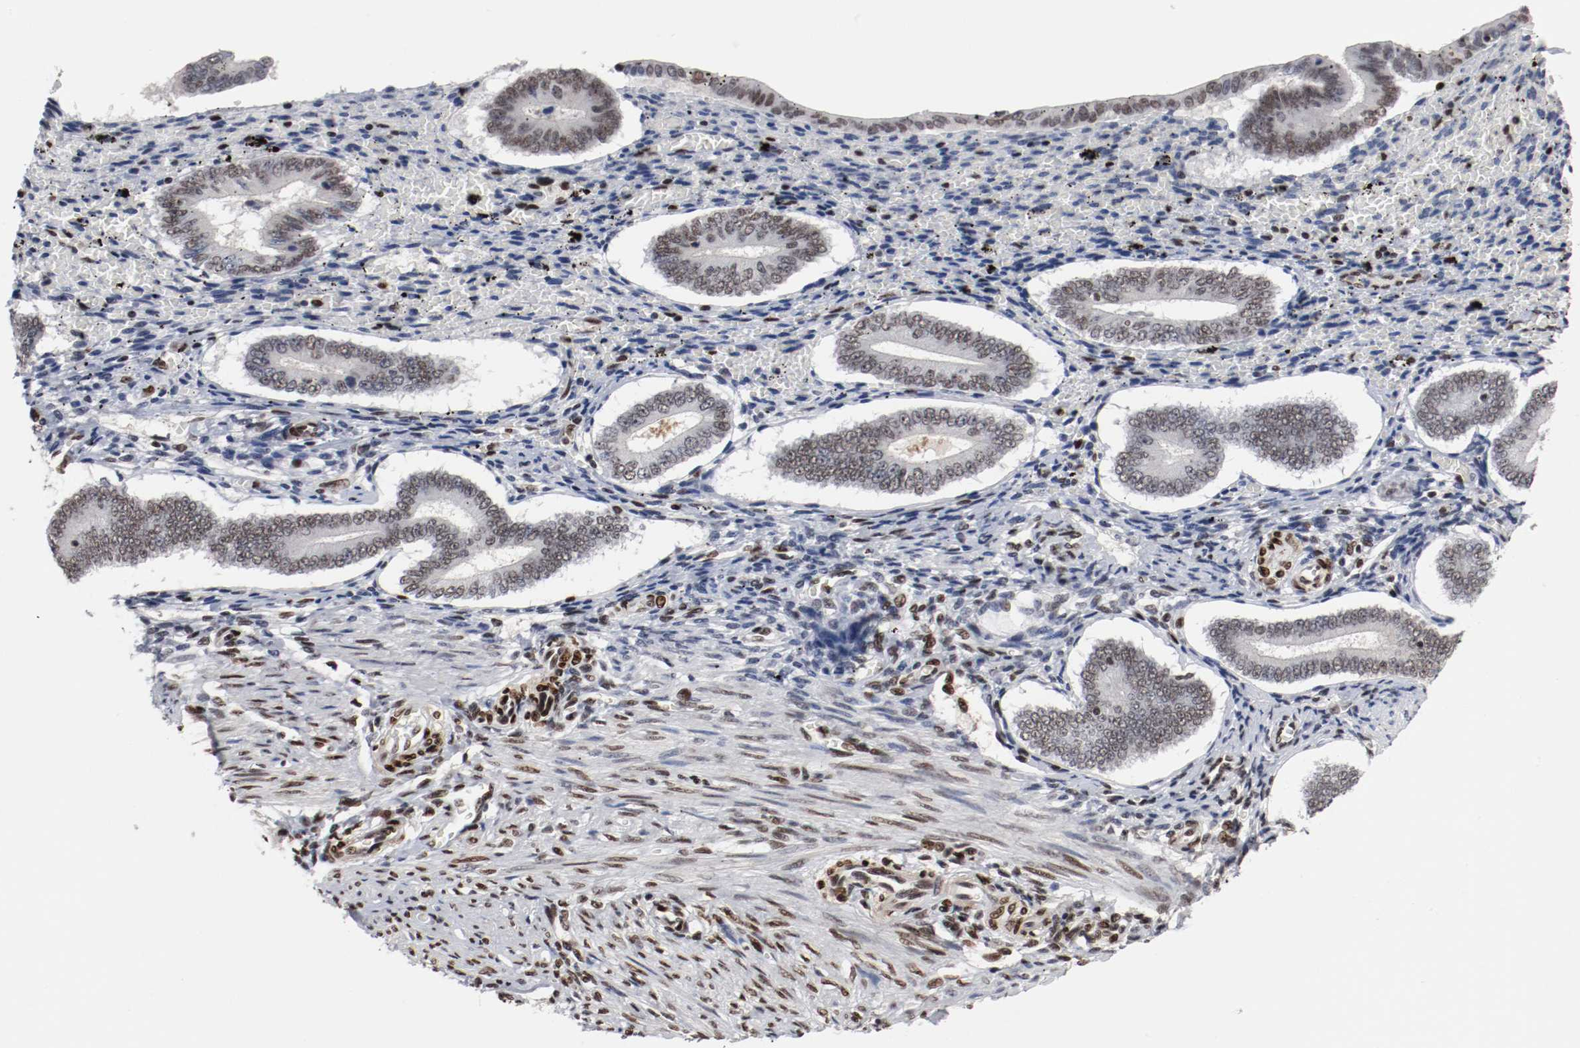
{"staining": {"intensity": "strong", "quantity": "25%-75%", "location": "nuclear"}, "tissue": "endometrium", "cell_type": "Cells in endometrial stroma", "image_type": "normal", "snomed": [{"axis": "morphology", "description": "Normal tissue, NOS"}, {"axis": "topography", "description": "Endometrium"}], "caption": "An immunohistochemistry histopathology image of normal tissue is shown. Protein staining in brown shows strong nuclear positivity in endometrium within cells in endometrial stroma.", "gene": "MEF2D", "patient": {"sex": "female", "age": 42}}